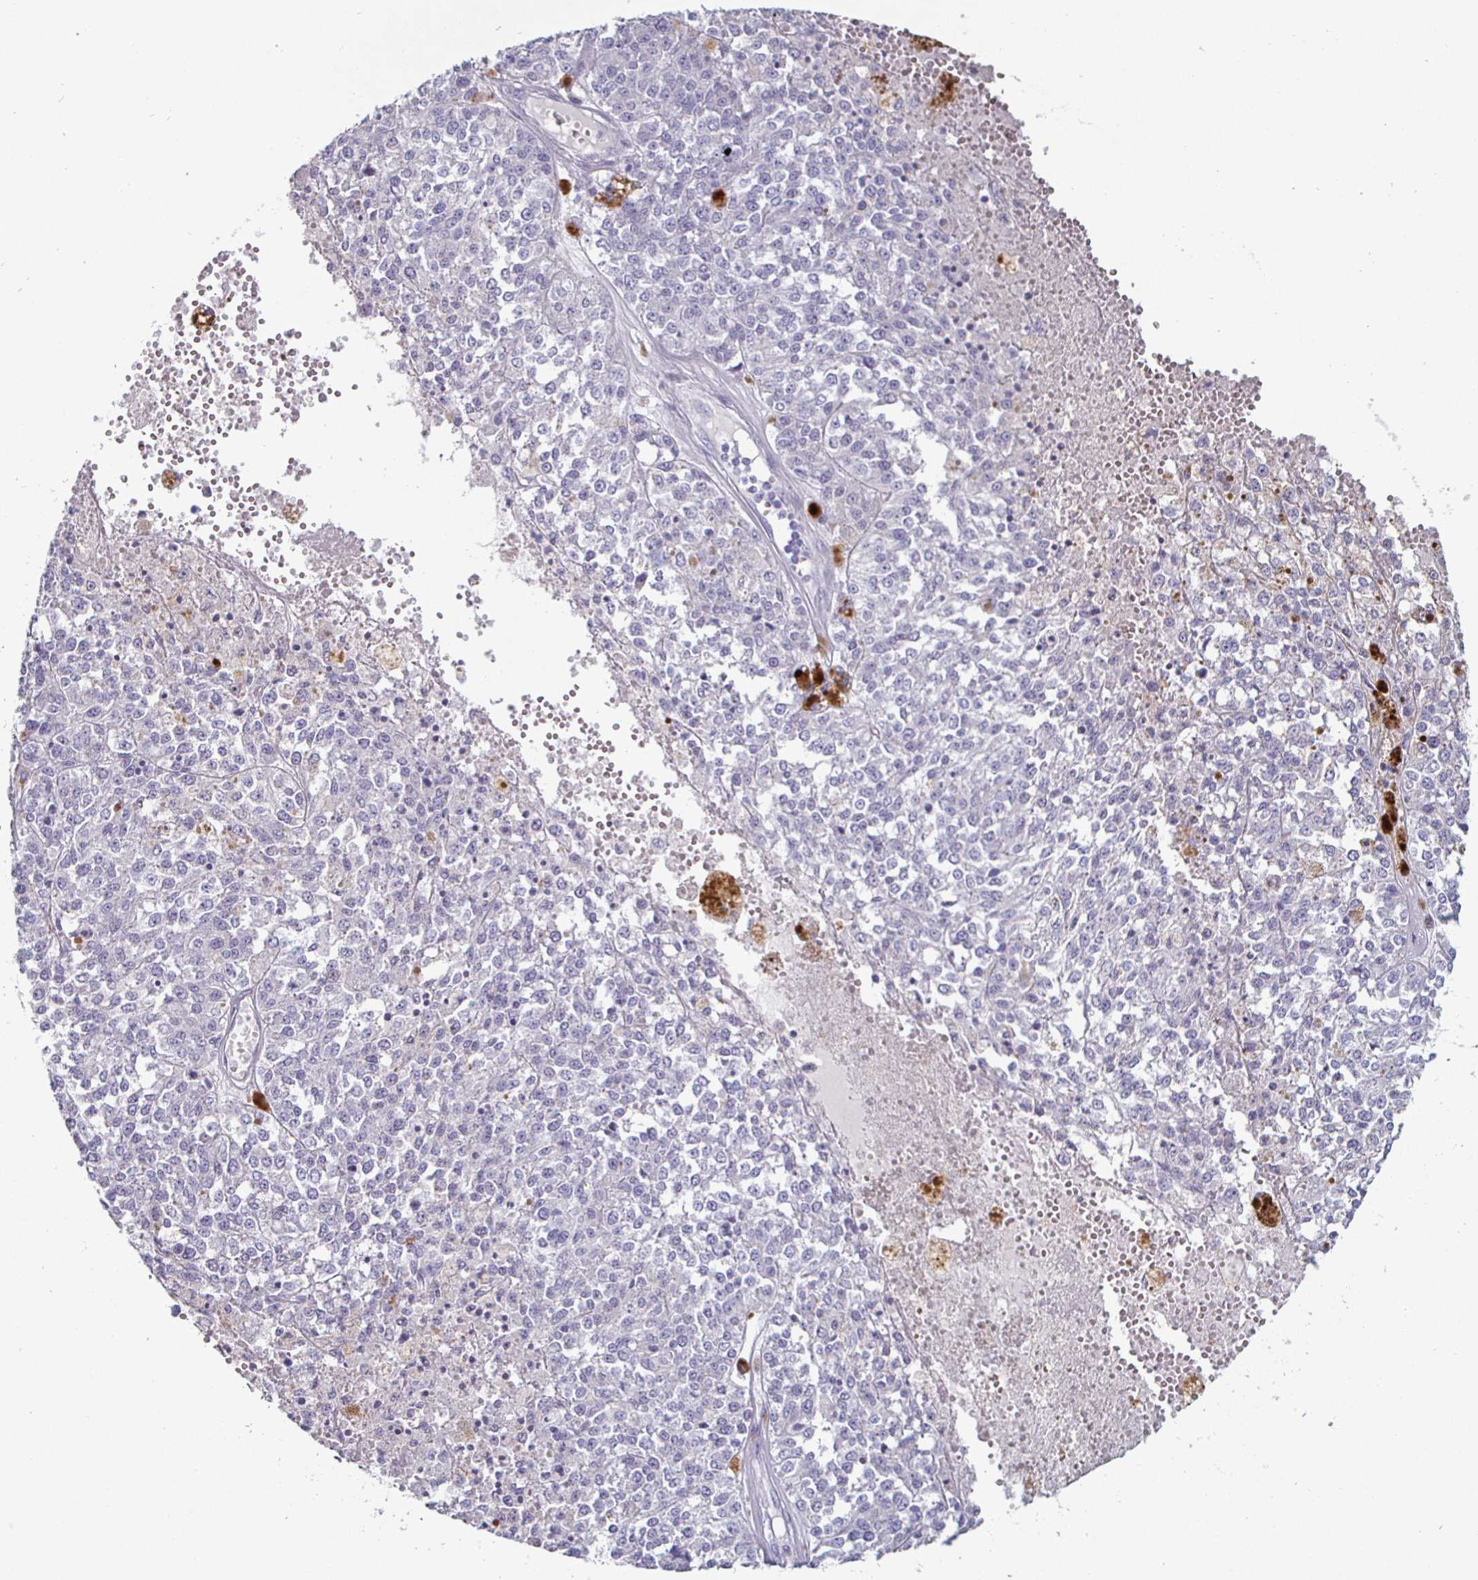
{"staining": {"intensity": "negative", "quantity": "none", "location": "none"}, "tissue": "melanoma", "cell_type": "Tumor cells", "image_type": "cancer", "snomed": [{"axis": "morphology", "description": "Malignant melanoma, Metastatic site"}, {"axis": "topography", "description": "Lymph node"}], "caption": "Tumor cells show no significant positivity in melanoma.", "gene": "ENPP1", "patient": {"sex": "female", "age": 64}}